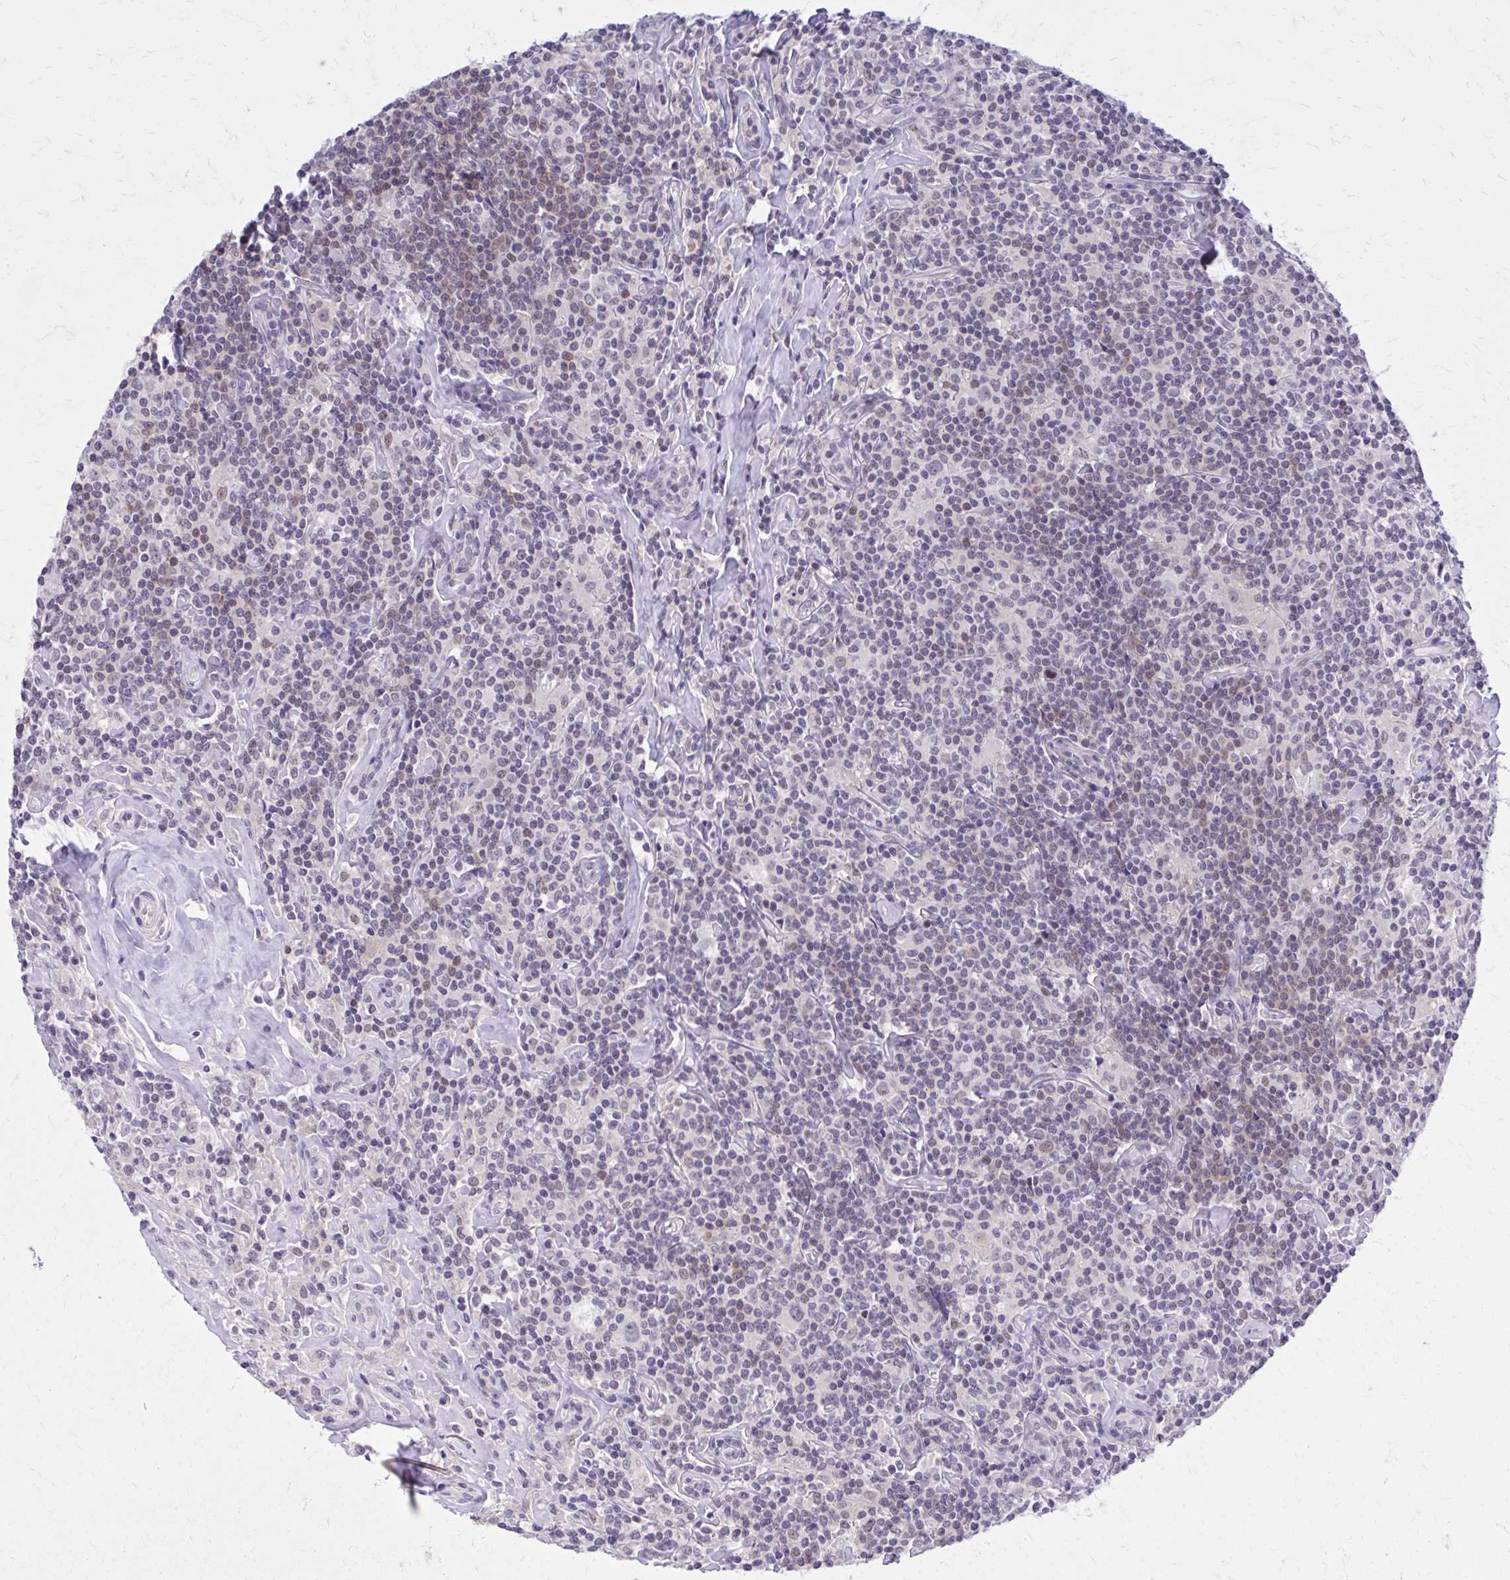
{"staining": {"intensity": "negative", "quantity": "none", "location": "none"}, "tissue": "lymphoma", "cell_type": "Tumor cells", "image_type": "cancer", "snomed": [{"axis": "morphology", "description": "Hodgkin's disease, NOS"}, {"axis": "morphology", "description": "Hodgkin's lymphoma, nodular sclerosis"}, {"axis": "topography", "description": "Lymph node"}], "caption": "An image of human lymphoma is negative for staining in tumor cells.", "gene": "ZBTB25", "patient": {"sex": "female", "age": 10}}